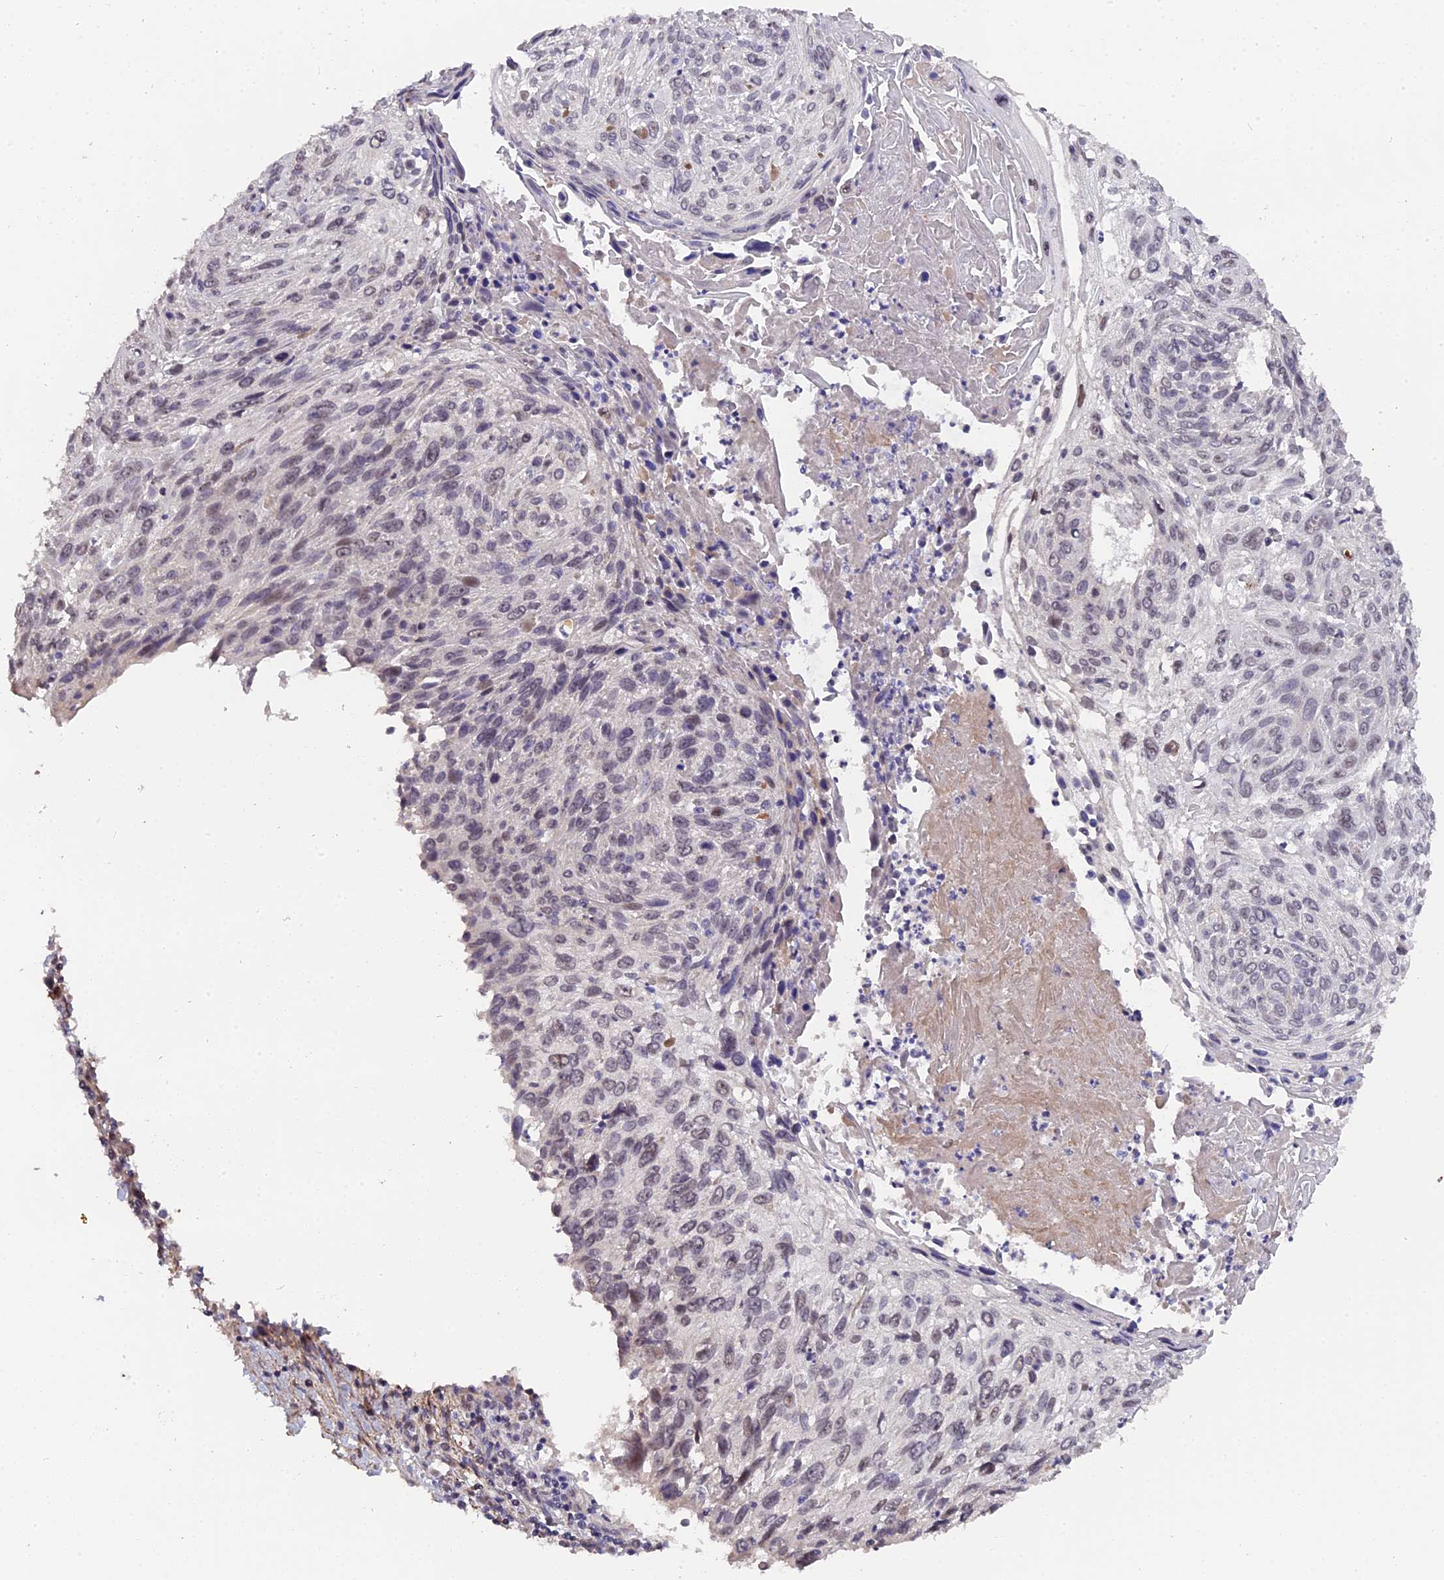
{"staining": {"intensity": "weak", "quantity": "<25%", "location": "nuclear"}, "tissue": "cervical cancer", "cell_type": "Tumor cells", "image_type": "cancer", "snomed": [{"axis": "morphology", "description": "Squamous cell carcinoma, NOS"}, {"axis": "topography", "description": "Cervix"}], "caption": "Tumor cells show no significant protein staining in cervical cancer (squamous cell carcinoma).", "gene": "PYGO1", "patient": {"sex": "female", "age": 51}}